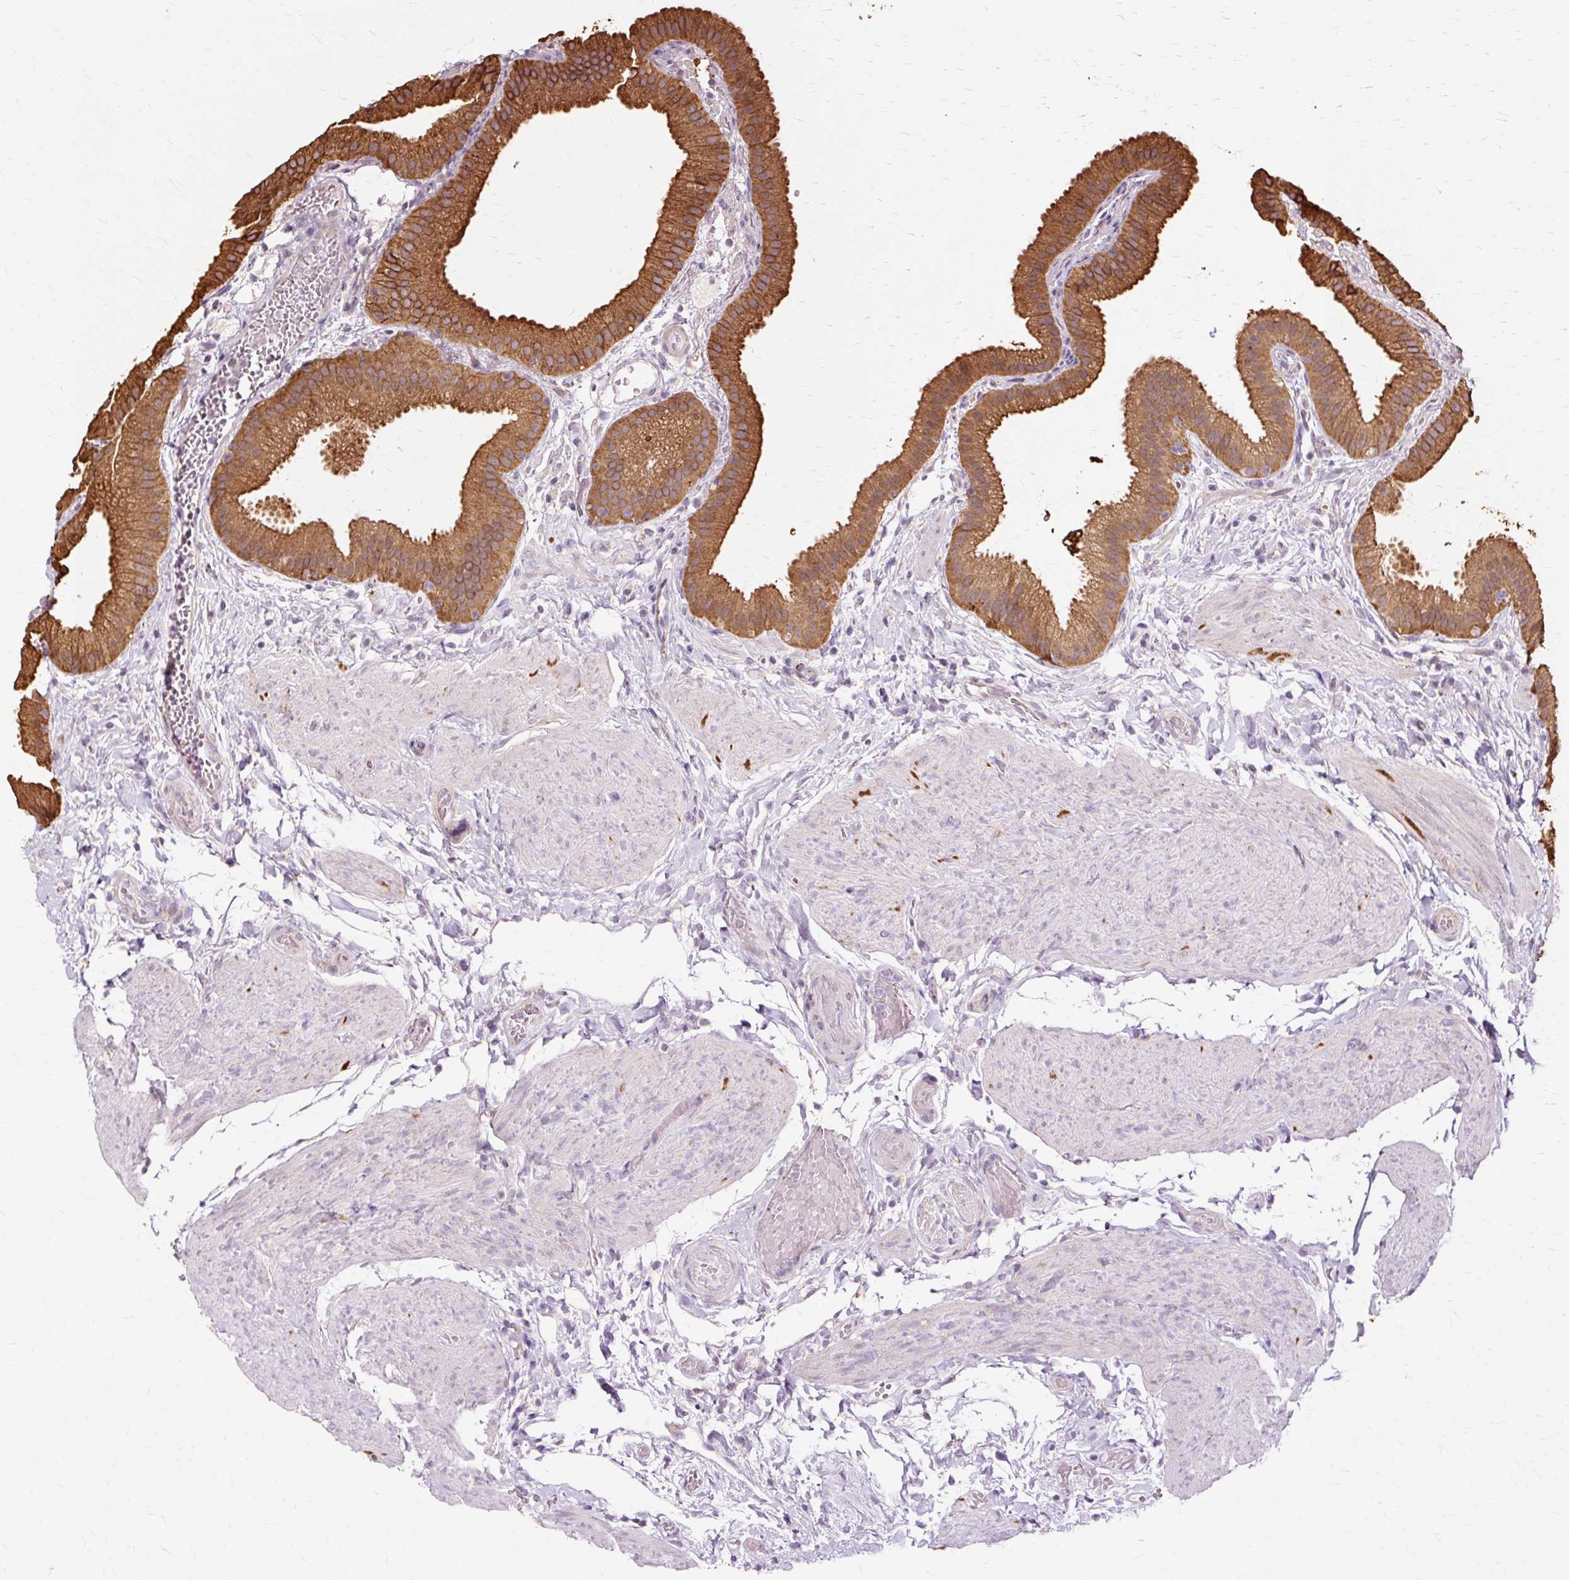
{"staining": {"intensity": "strong", "quantity": ">75%", "location": "cytoplasmic/membranous"}, "tissue": "gallbladder", "cell_type": "Glandular cells", "image_type": "normal", "snomed": [{"axis": "morphology", "description": "Normal tissue, NOS"}, {"axis": "topography", "description": "Gallbladder"}], "caption": "DAB (3,3'-diaminobenzidine) immunohistochemical staining of unremarkable human gallbladder exhibits strong cytoplasmic/membranous protein positivity in approximately >75% of glandular cells. Using DAB (3,3'-diaminobenzidine) (brown) and hematoxylin (blue) stains, captured at high magnification using brightfield microscopy.", "gene": "PDZD2", "patient": {"sex": "female", "age": 63}}